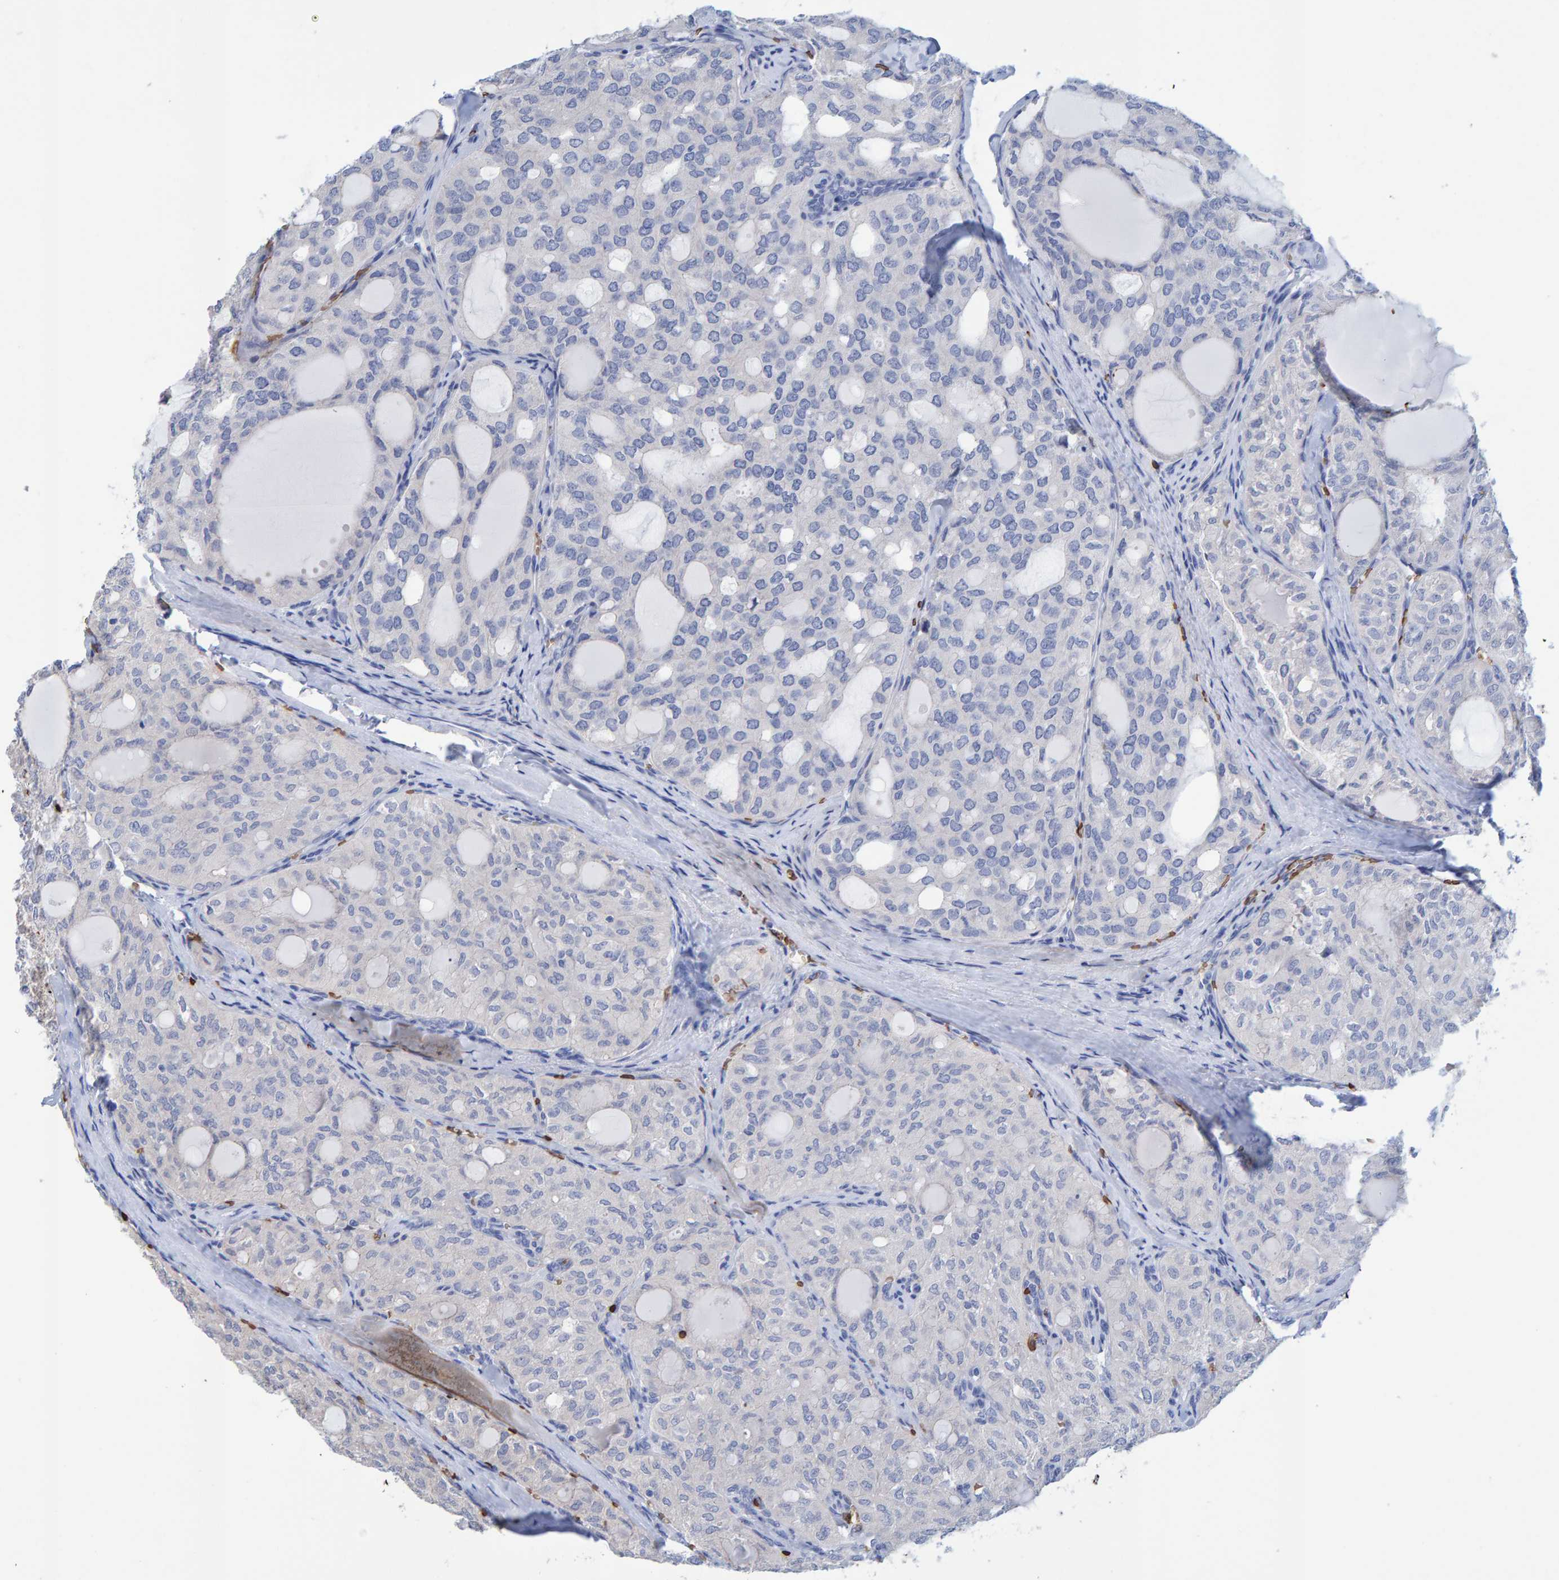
{"staining": {"intensity": "negative", "quantity": "none", "location": "none"}, "tissue": "thyroid cancer", "cell_type": "Tumor cells", "image_type": "cancer", "snomed": [{"axis": "morphology", "description": "Follicular adenoma carcinoma, NOS"}, {"axis": "topography", "description": "Thyroid gland"}], "caption": "Tumor cells show no significant positivity in follicular adenoma carcinoma (thyroid).", "gene": "VPS9D1", "patient": {"sex": "male", "age": 75}}